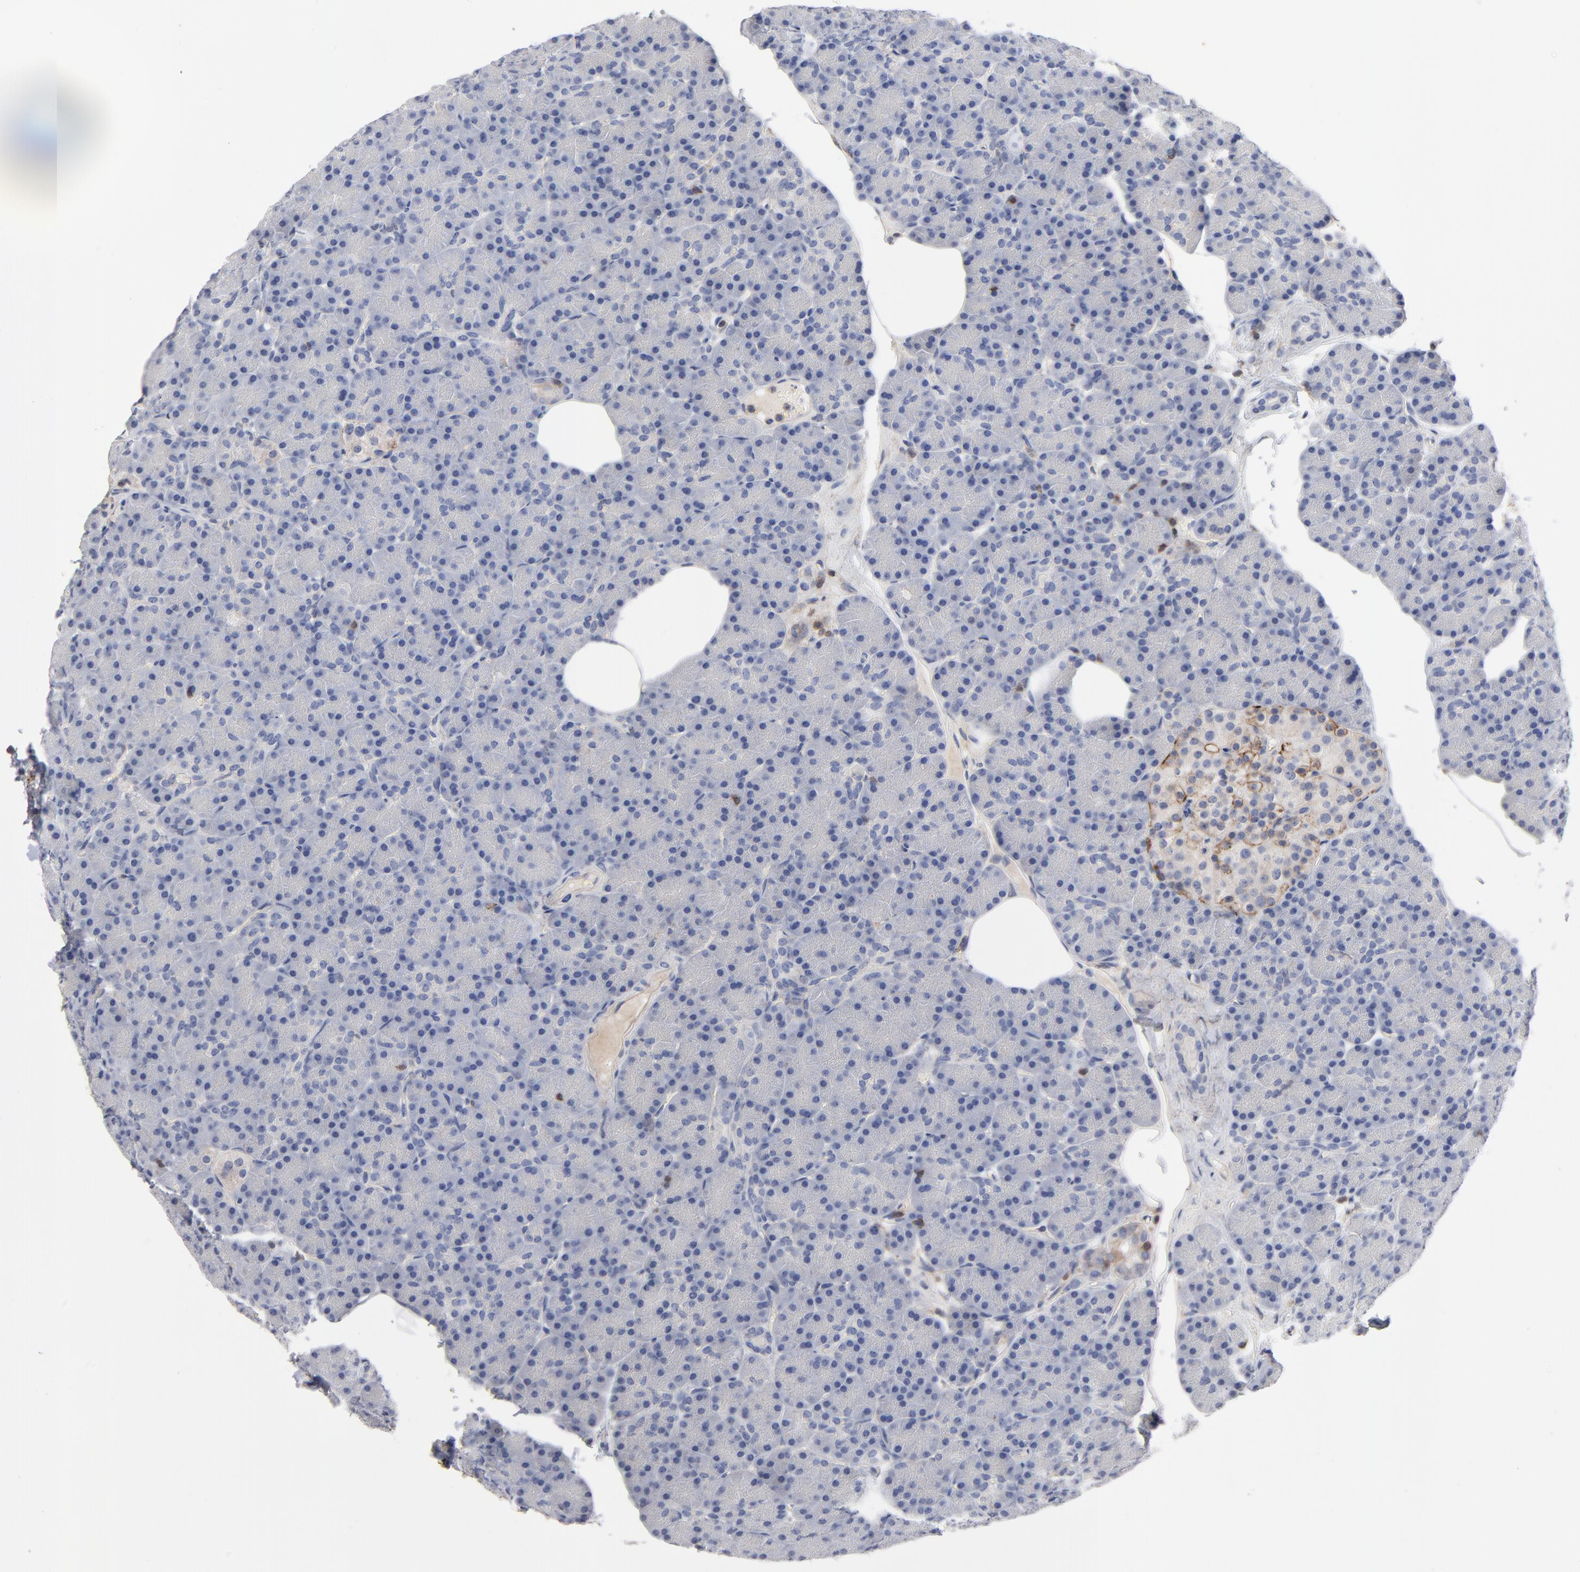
{"staining": {"intensity": "negative", "quantity": "none", "location": "none"}, "tissue": "pancreas", "cell_type": "Exocrine glandular cells", "image_type": "normal", "snomed": [{"axis": "morphology", "description": "Normal tissue, NOS"}, {"axis": "topography", "description": "Pancreas"}], "caption": "IHC of benign human pancreas demonstrates no expression in exocrine glandular cells.", "gene": "PDLIM2", "patient": {"sex": "female", "age": 43}}